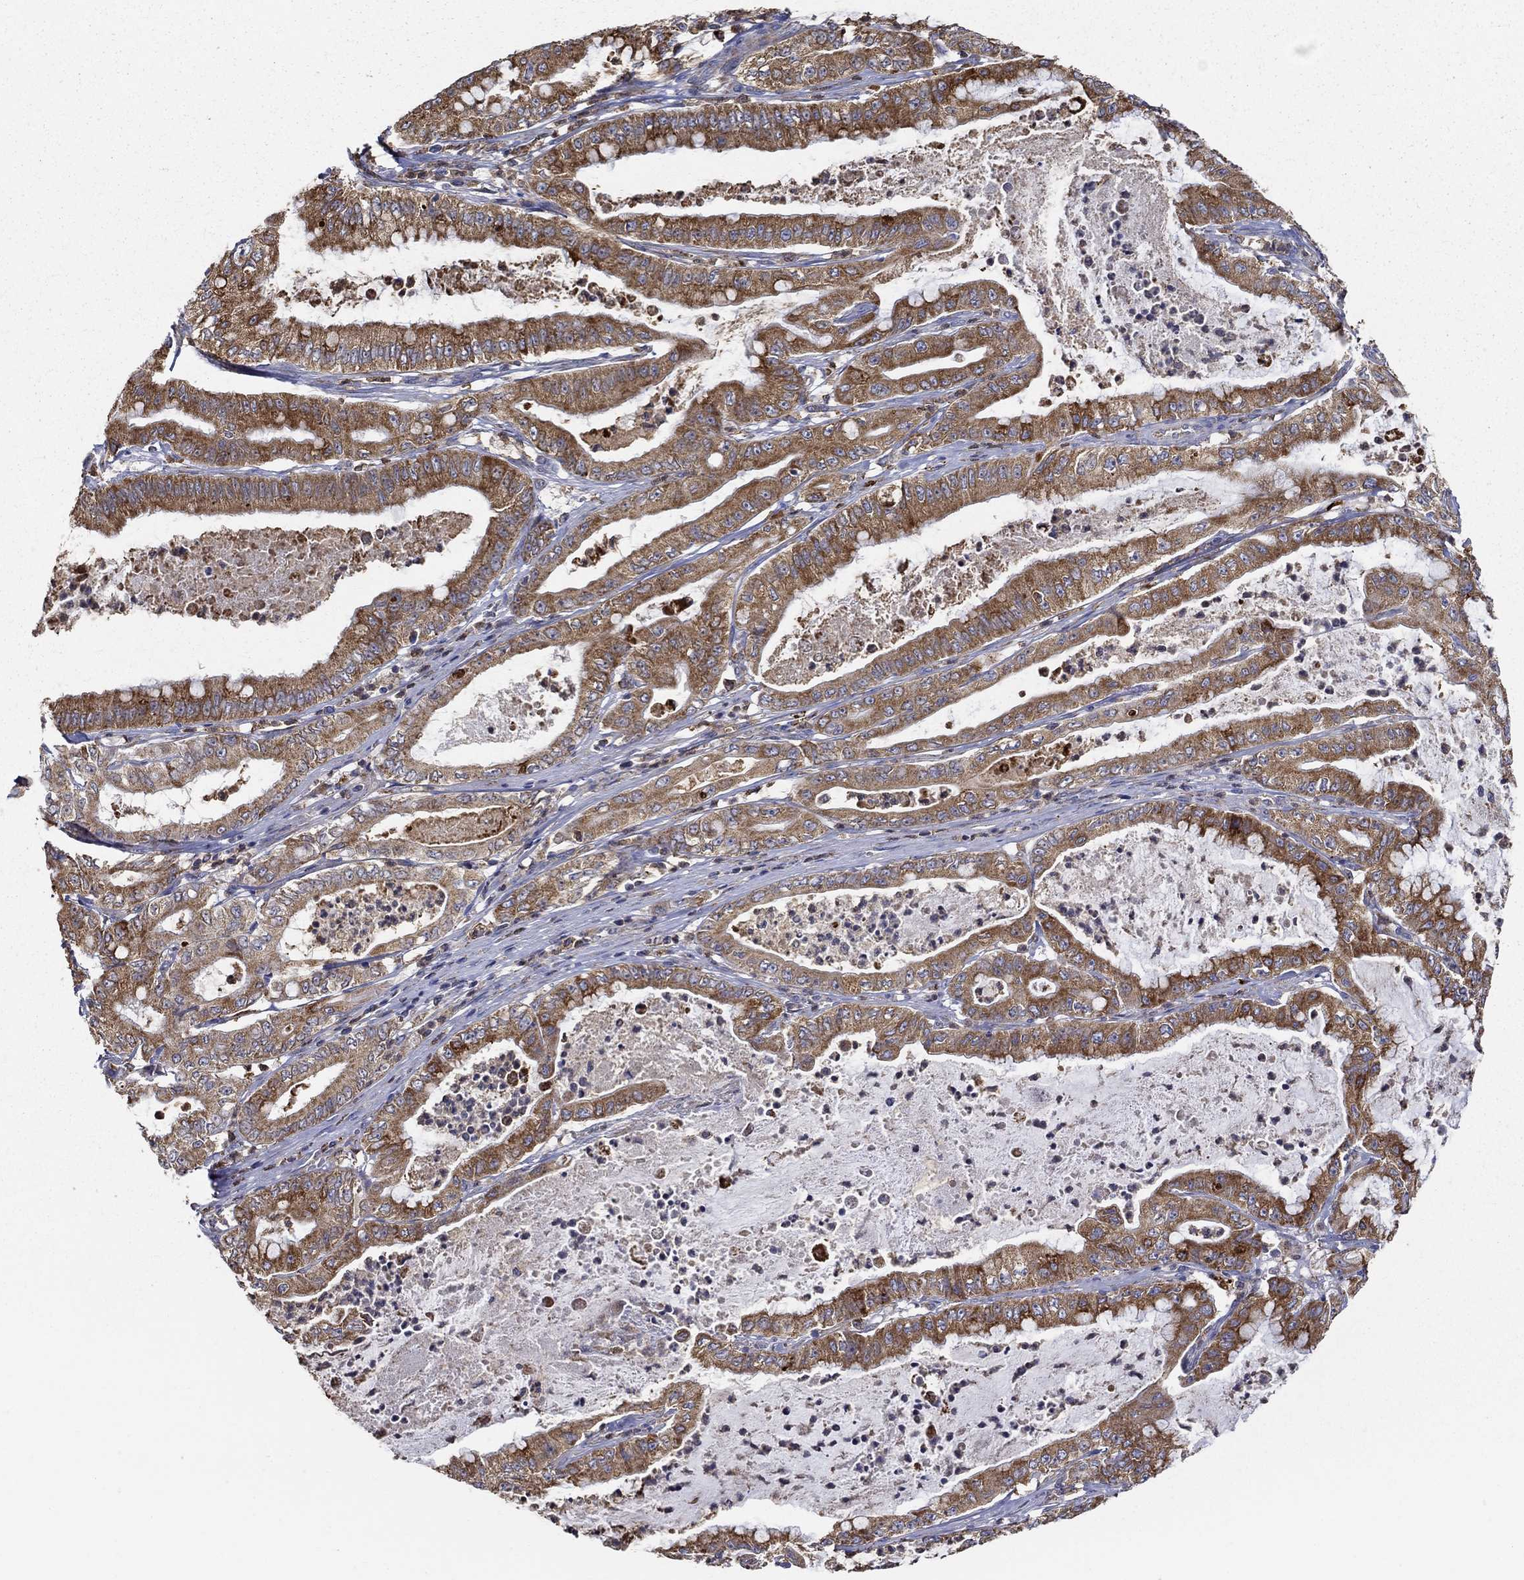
{"staining": {"intensity": "strong", "quantity": ">75%", "location": "cytoplasmic/membranous"}, "tissue": "pancreatic cancer", "cell_type": "Tumor cells", "image_type": "cancer", "snomed": [{"axis": "morphology", "description": "Adenocarcinoma, NOS"}, {"axis": "topography", "description": "Pancreas"}], "caption": "This is a photomicrograph of immunohistochemistry staining of pancreatic cancer, which shows strong positivity in the cytoplasmic/membranous of tumor cells.", "gene": "PRDX4", "patient": {"sex": "male", "age": 71}}